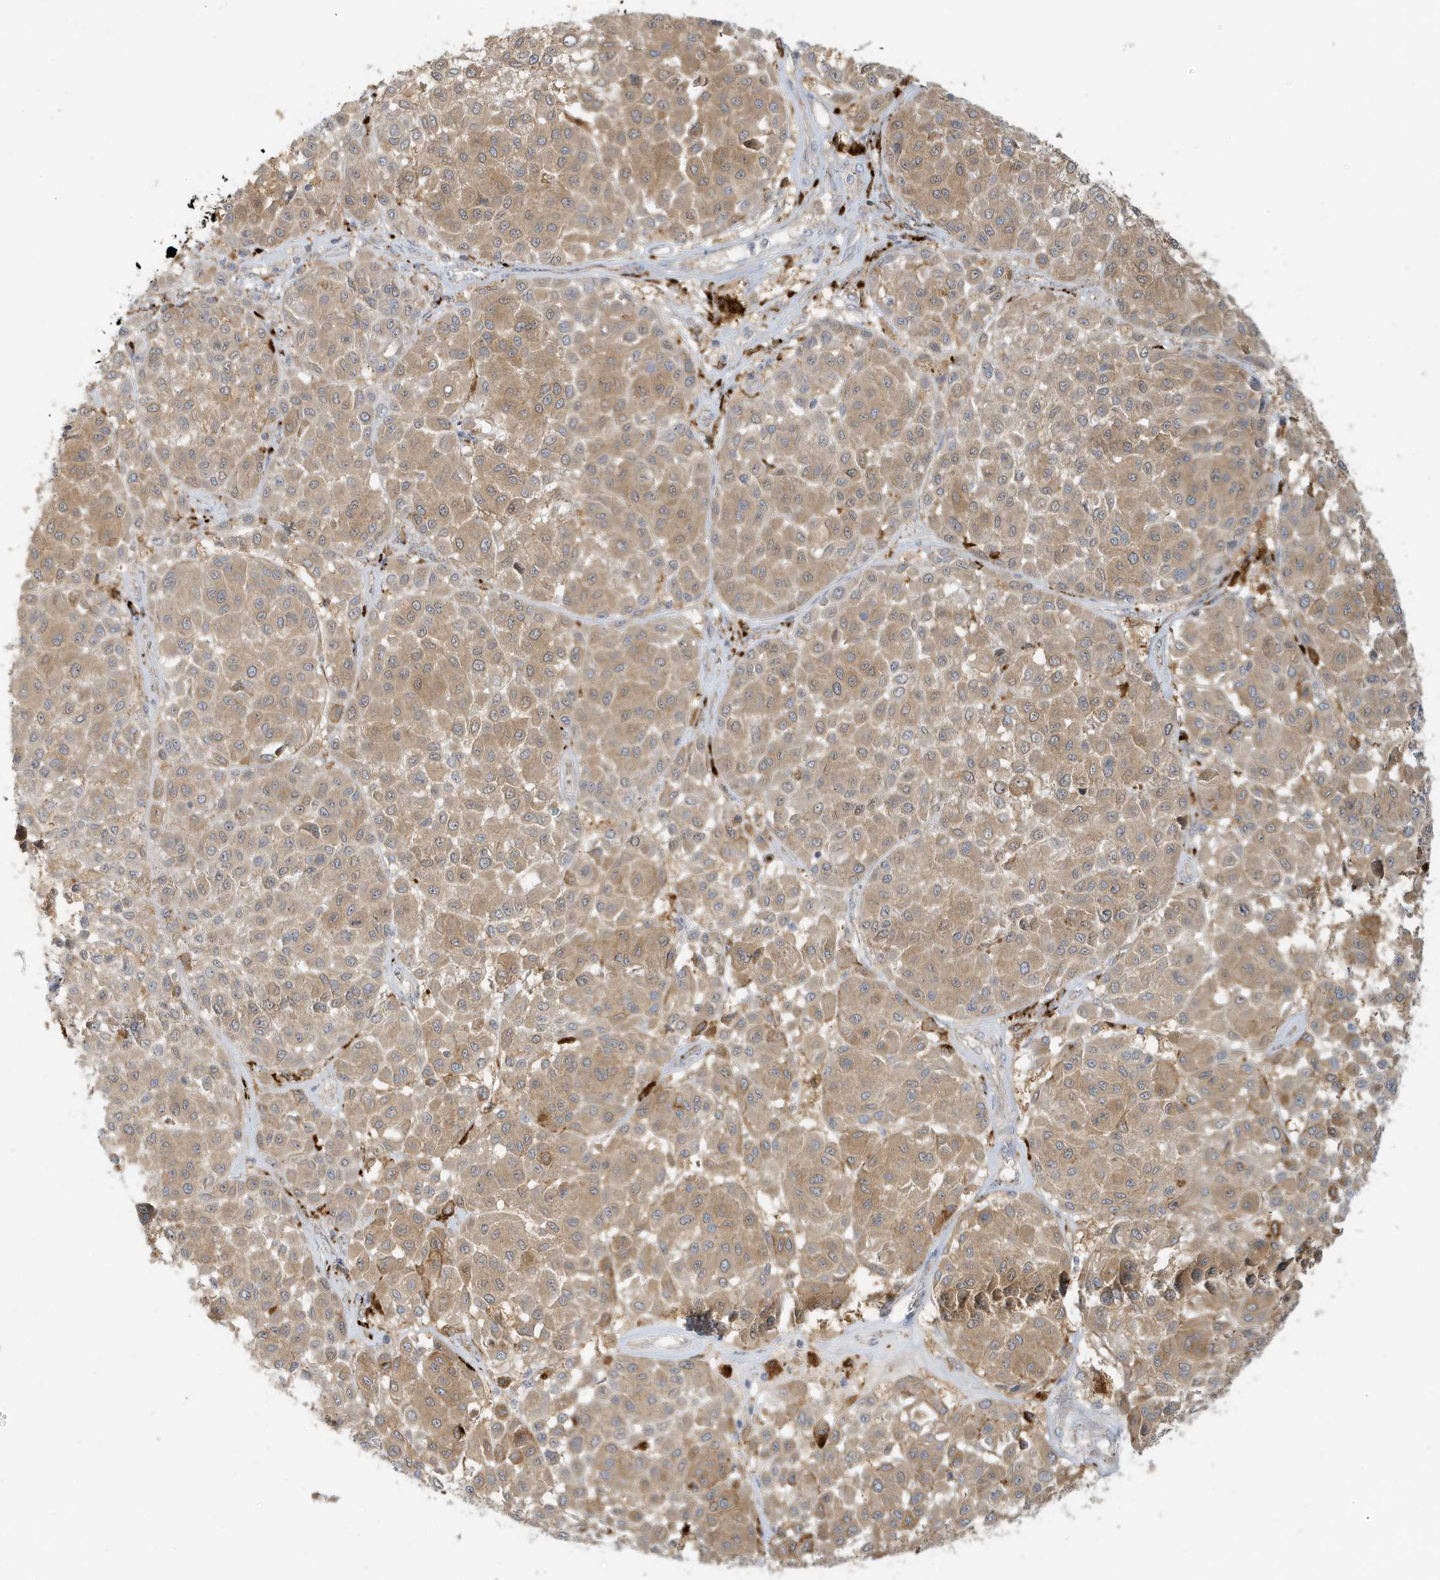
{"staining": {"intensity": "moderate", "quantity": ">75%", "location": "cytoplasmic/membranous"}, "tissue": "melanoma", "cell_type": "Tumor cells", "image_type": "cancer", "snomed": [{"axis": "morphology", "description": "Malignant melanoma, Metastatic site"}, {"axis": "topography", "description": "Soft tissue"}], "caption": "Malignant melanoma (metastatic site) stained with a brown dye displays moderate cytoplasmic/membranous positive expression in approximately >75% of tumor cells.", "gene": "MCOLN1", "patient": {"sex": "male", "age": 41}}